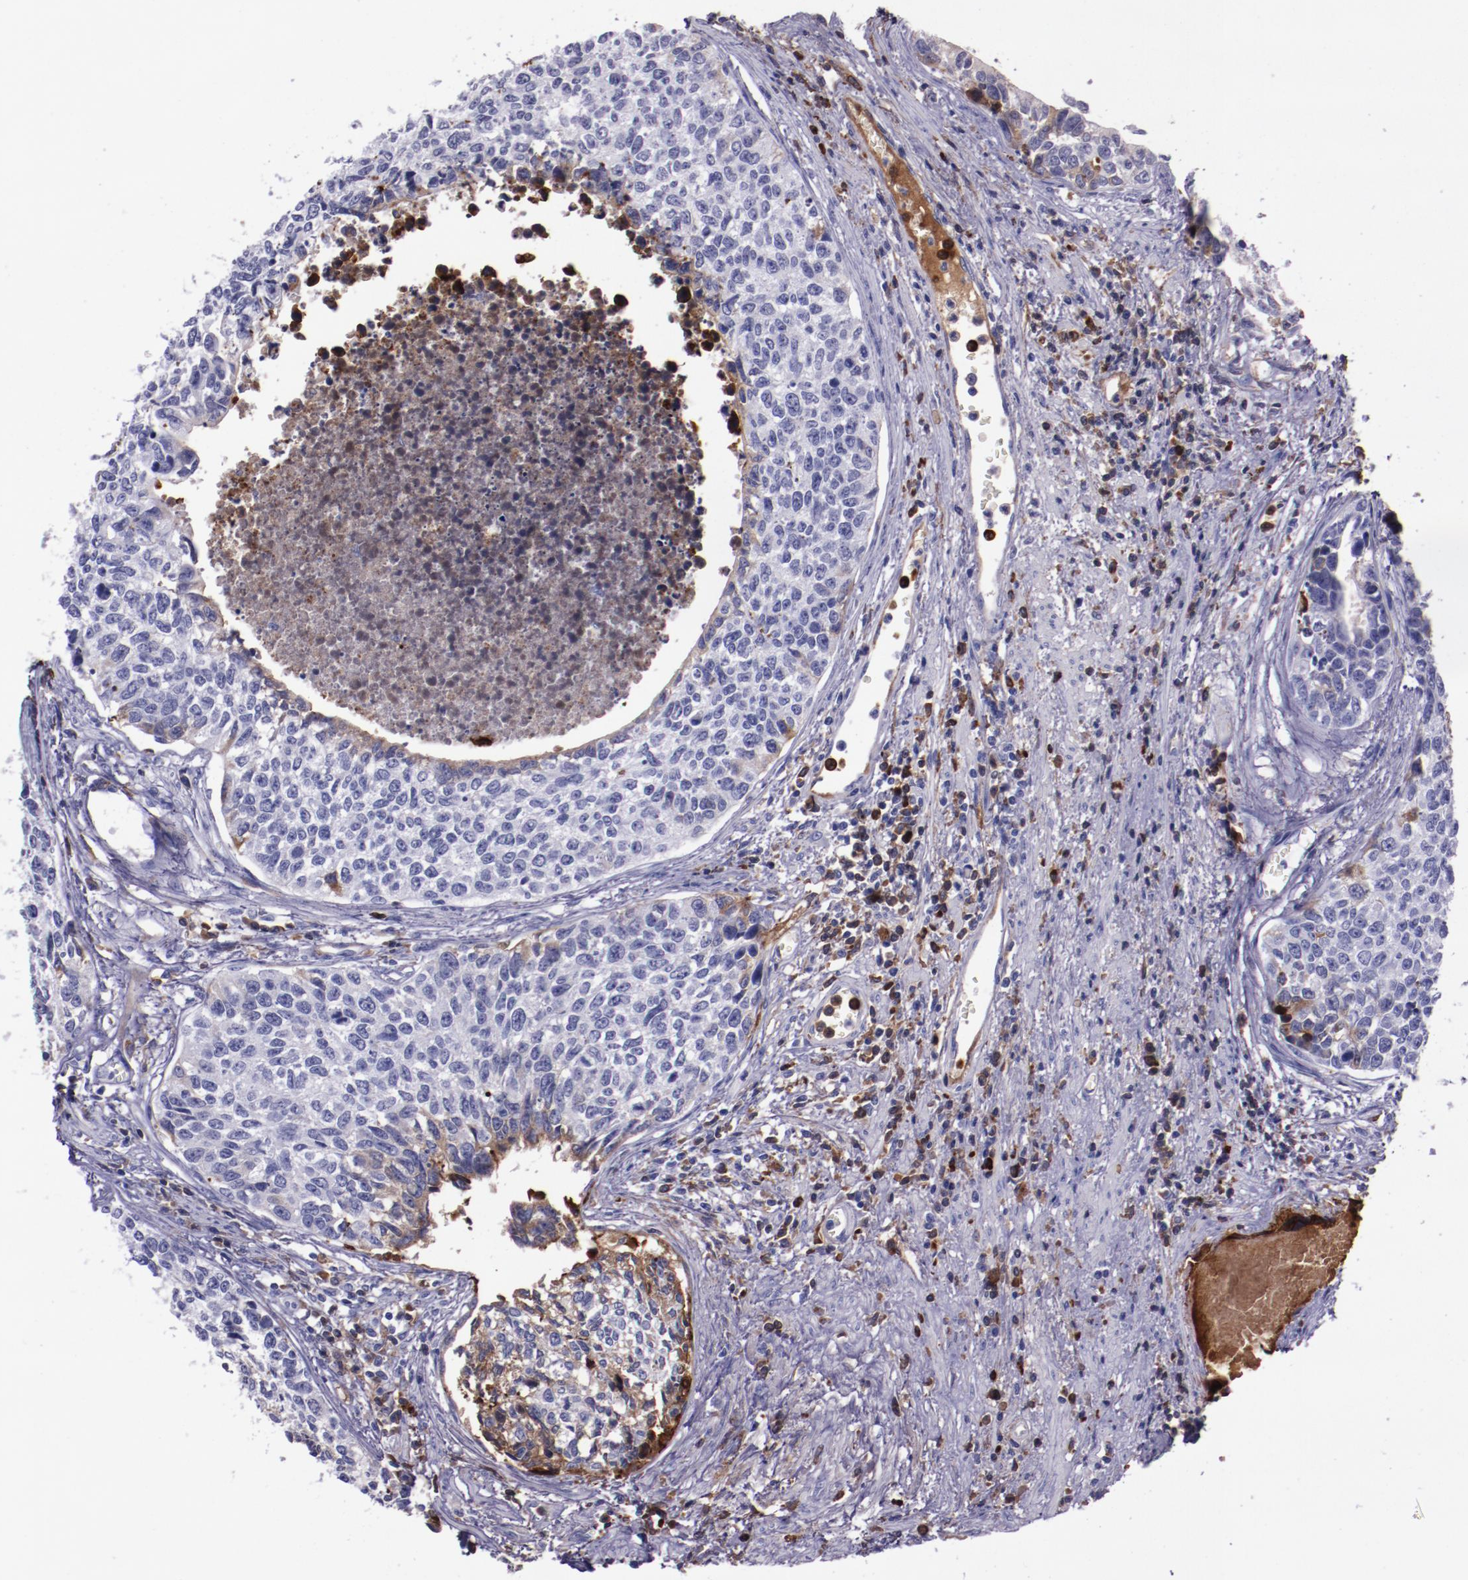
{"staining": {"intensity": "negative", "quantity": "none", "location": "none"}, "tissue": "urothelial cancer", "cell_type": "Tumor cells", "image_type": "cancer", "snomed": [{"axis": "morphology", "description": "Urothelial carcinoma, High grade"}, {"axis": "topography", "description": "Urinary bladder"}], "caption": "Urothelial carcinoma (high-grade) was stained to show a protein in brown. There is no significant positivity in tumor cells. (DAB IHC visualized using brightfield microscopy, high magnification).", "gene": "APOH", "patient": {"sex": "male", "age": 81}}